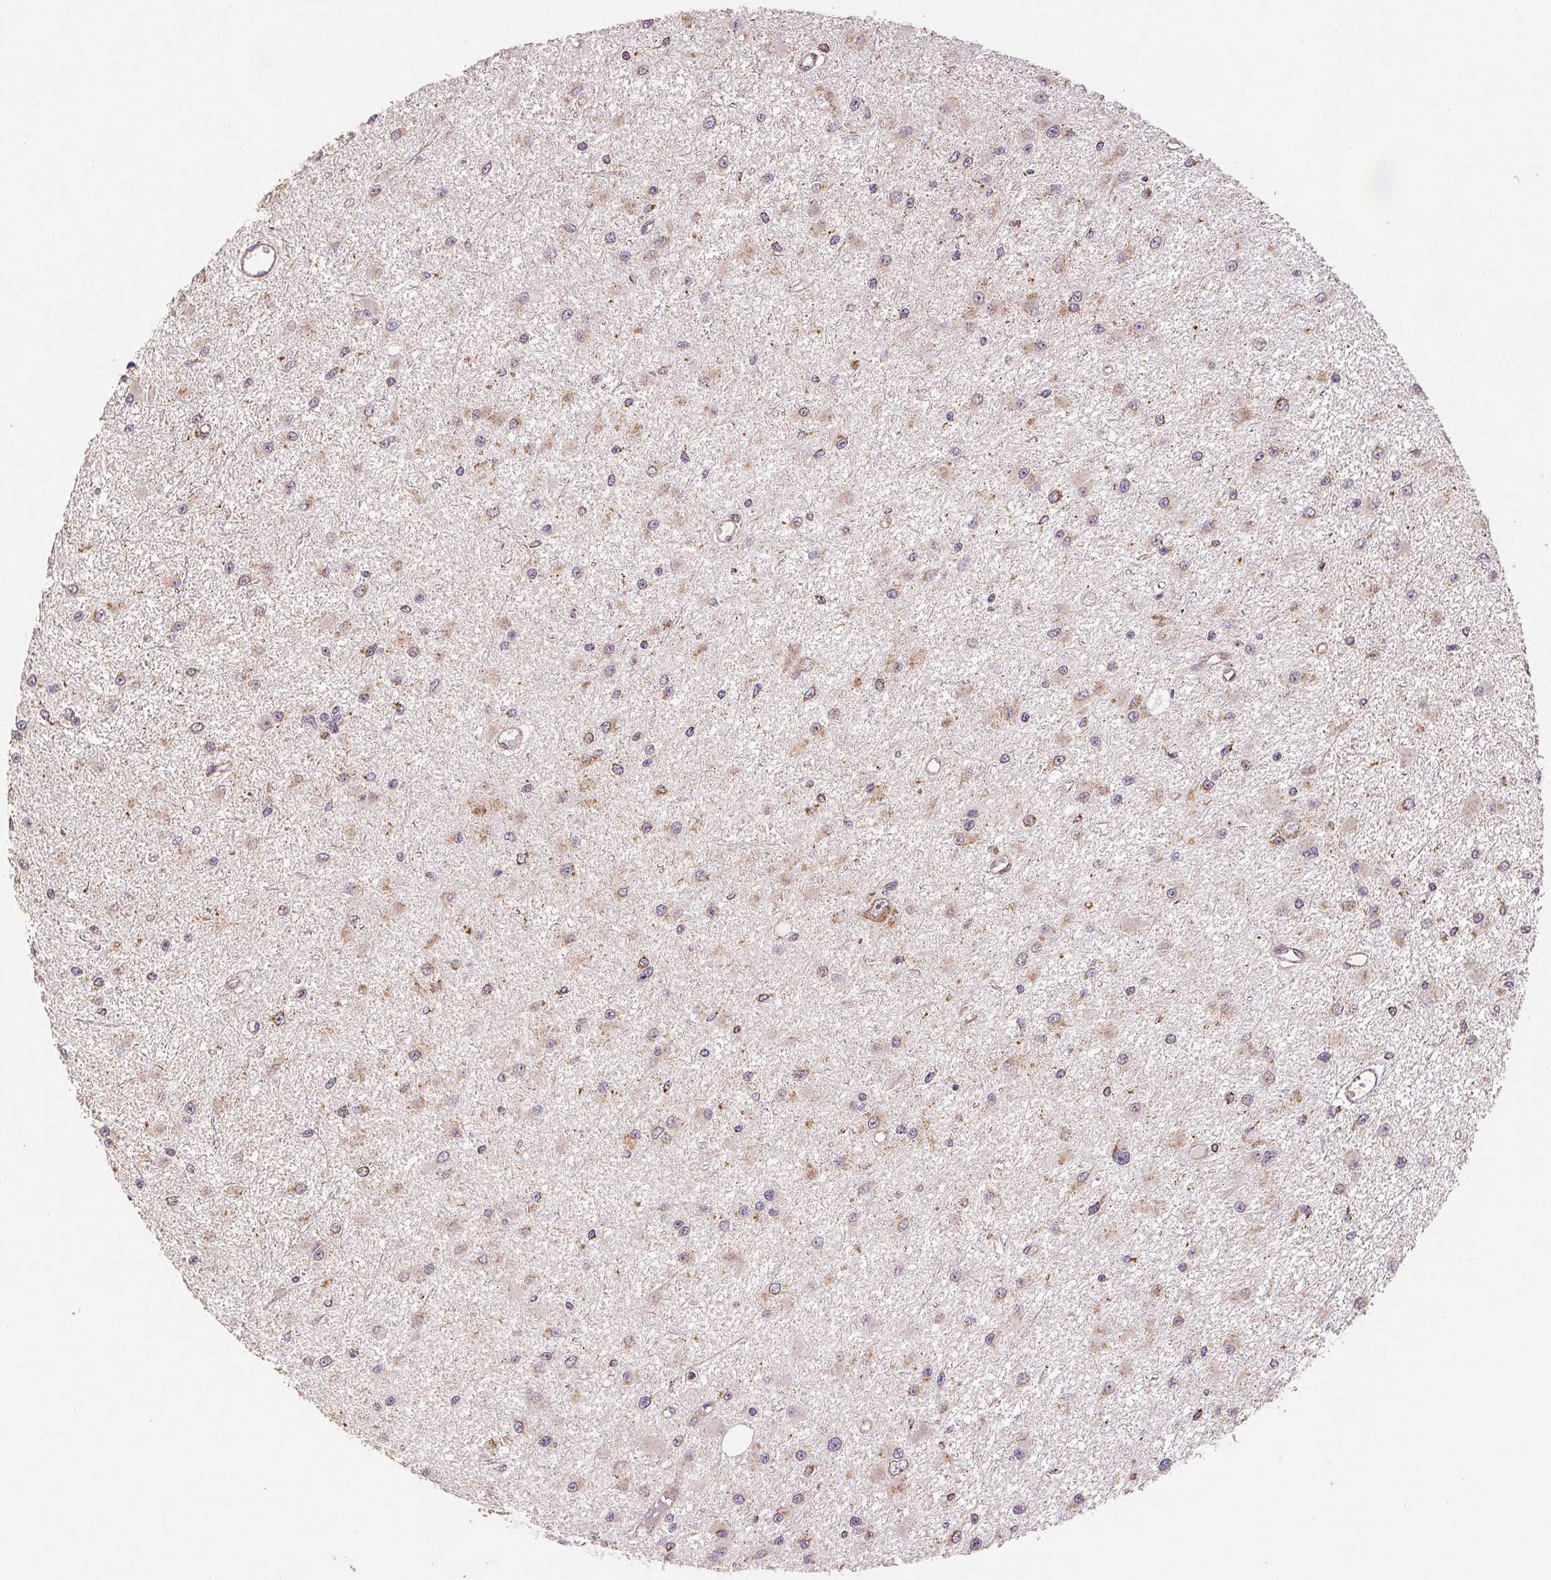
{"staining": {"intensity": "moderate", "quantity": "<25%", "location": "cytoplasmic/membranous"}, "tissue": "glioma", "cell_type": "Tumor cells", "image_type": "cancer", "snomed": [{"axis": "morphology", "description": "Glioma, malignant, High grade"}, {"axis": "topography", "description": "Brain"}], "caption": "Malignant high-grade glioma was stained to show a protein in brown. There is low levels of moderate cytoplasmic/membranous positivity in approximately <25% of tumor cells.", "gene": "SDHB", "patient": {"sex": "male", "age": 54}}